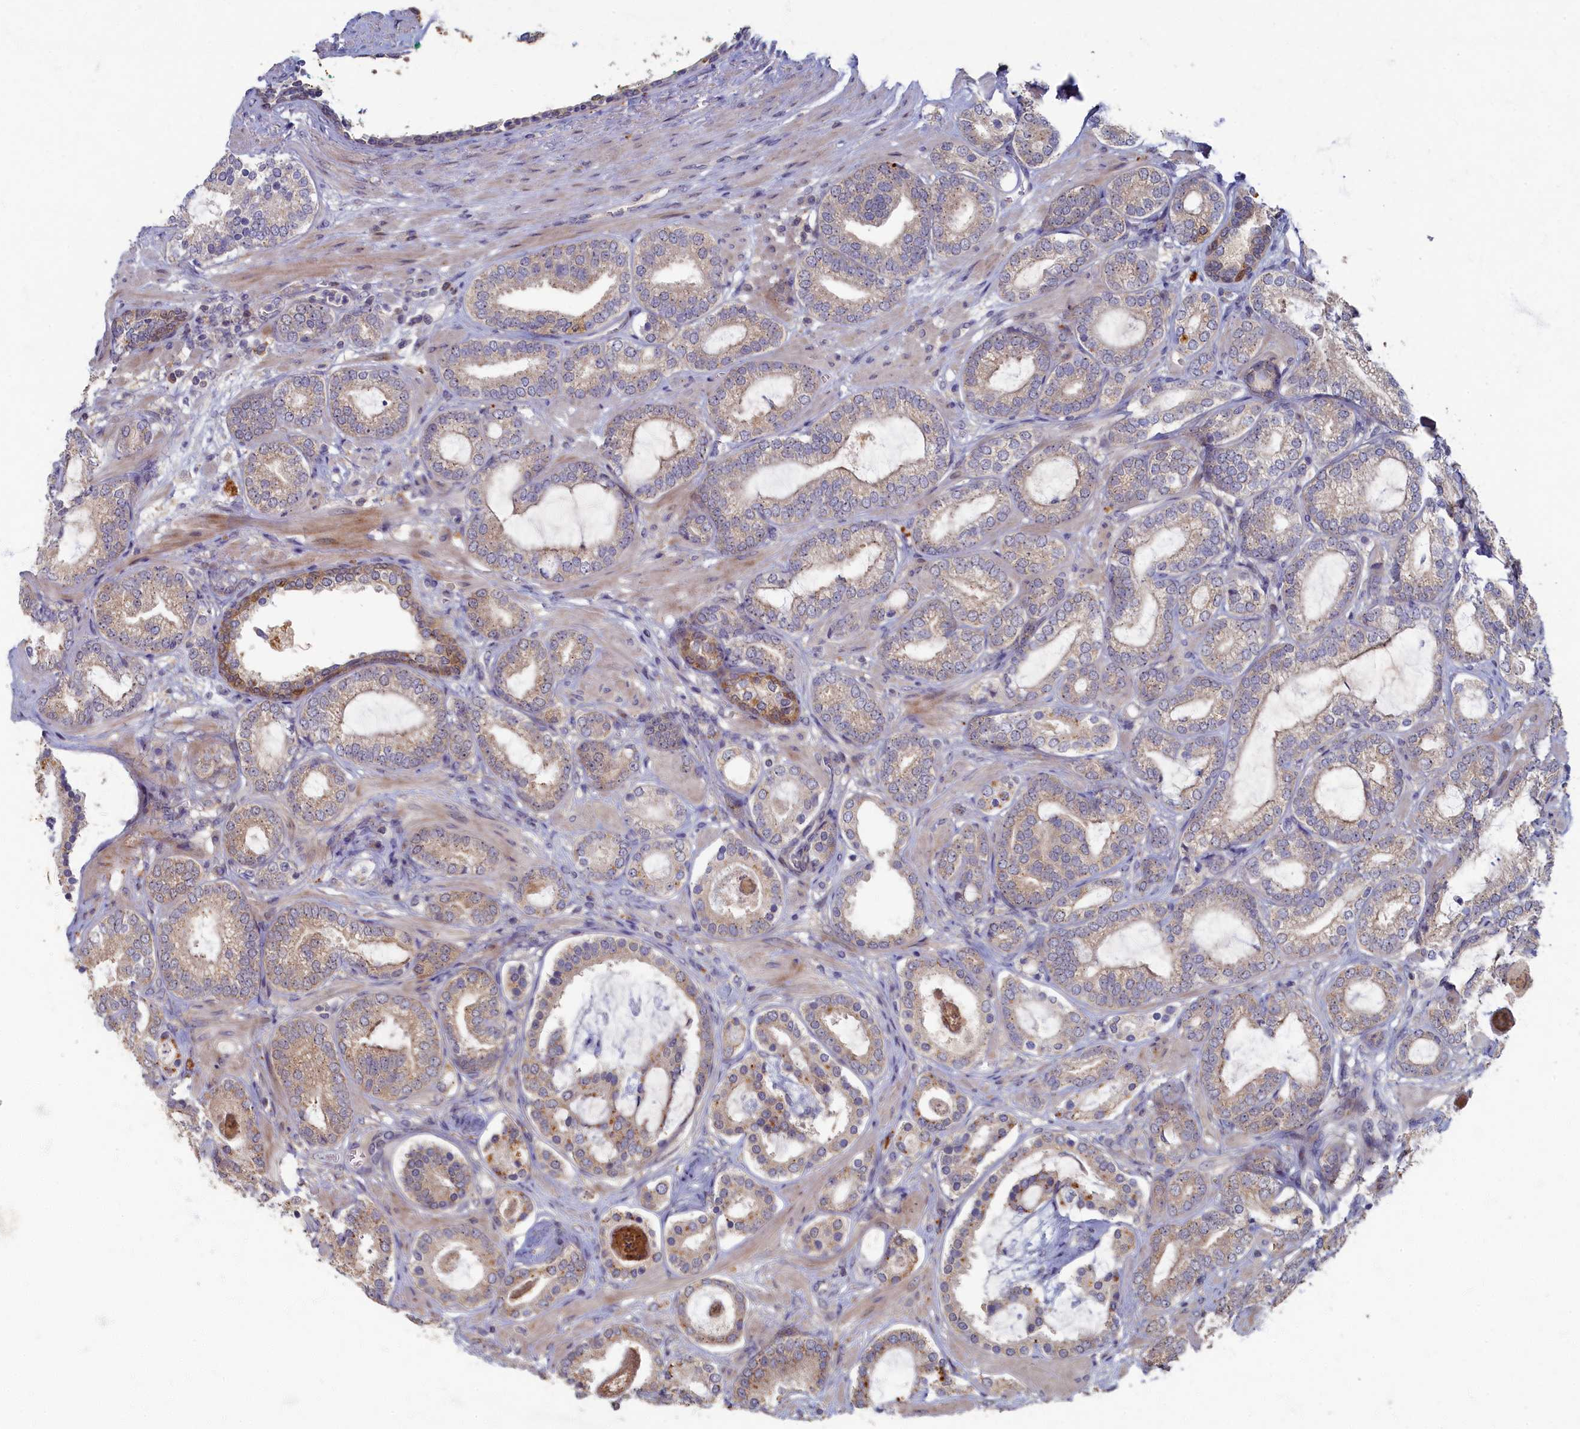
{"staining": {"intensity": "weak", "quantity": "<25%", "location": "cytoplasmic/membranous"}, "tissue": "prostate cancer", "cell_type": "Tumor cells", "image_type": "cancer", "snomed": [{"axis": "morphology", "description": "Adenocarcinoma, High grade"}, {"axis": "topography", "description": "Prostate"}], "caption": "Tumor cells show no significant positivity in prostate cancer (high-grade adenocarcinoma).", "gene": "HUNK", "patient": {"sex": "male", "age": 60}}